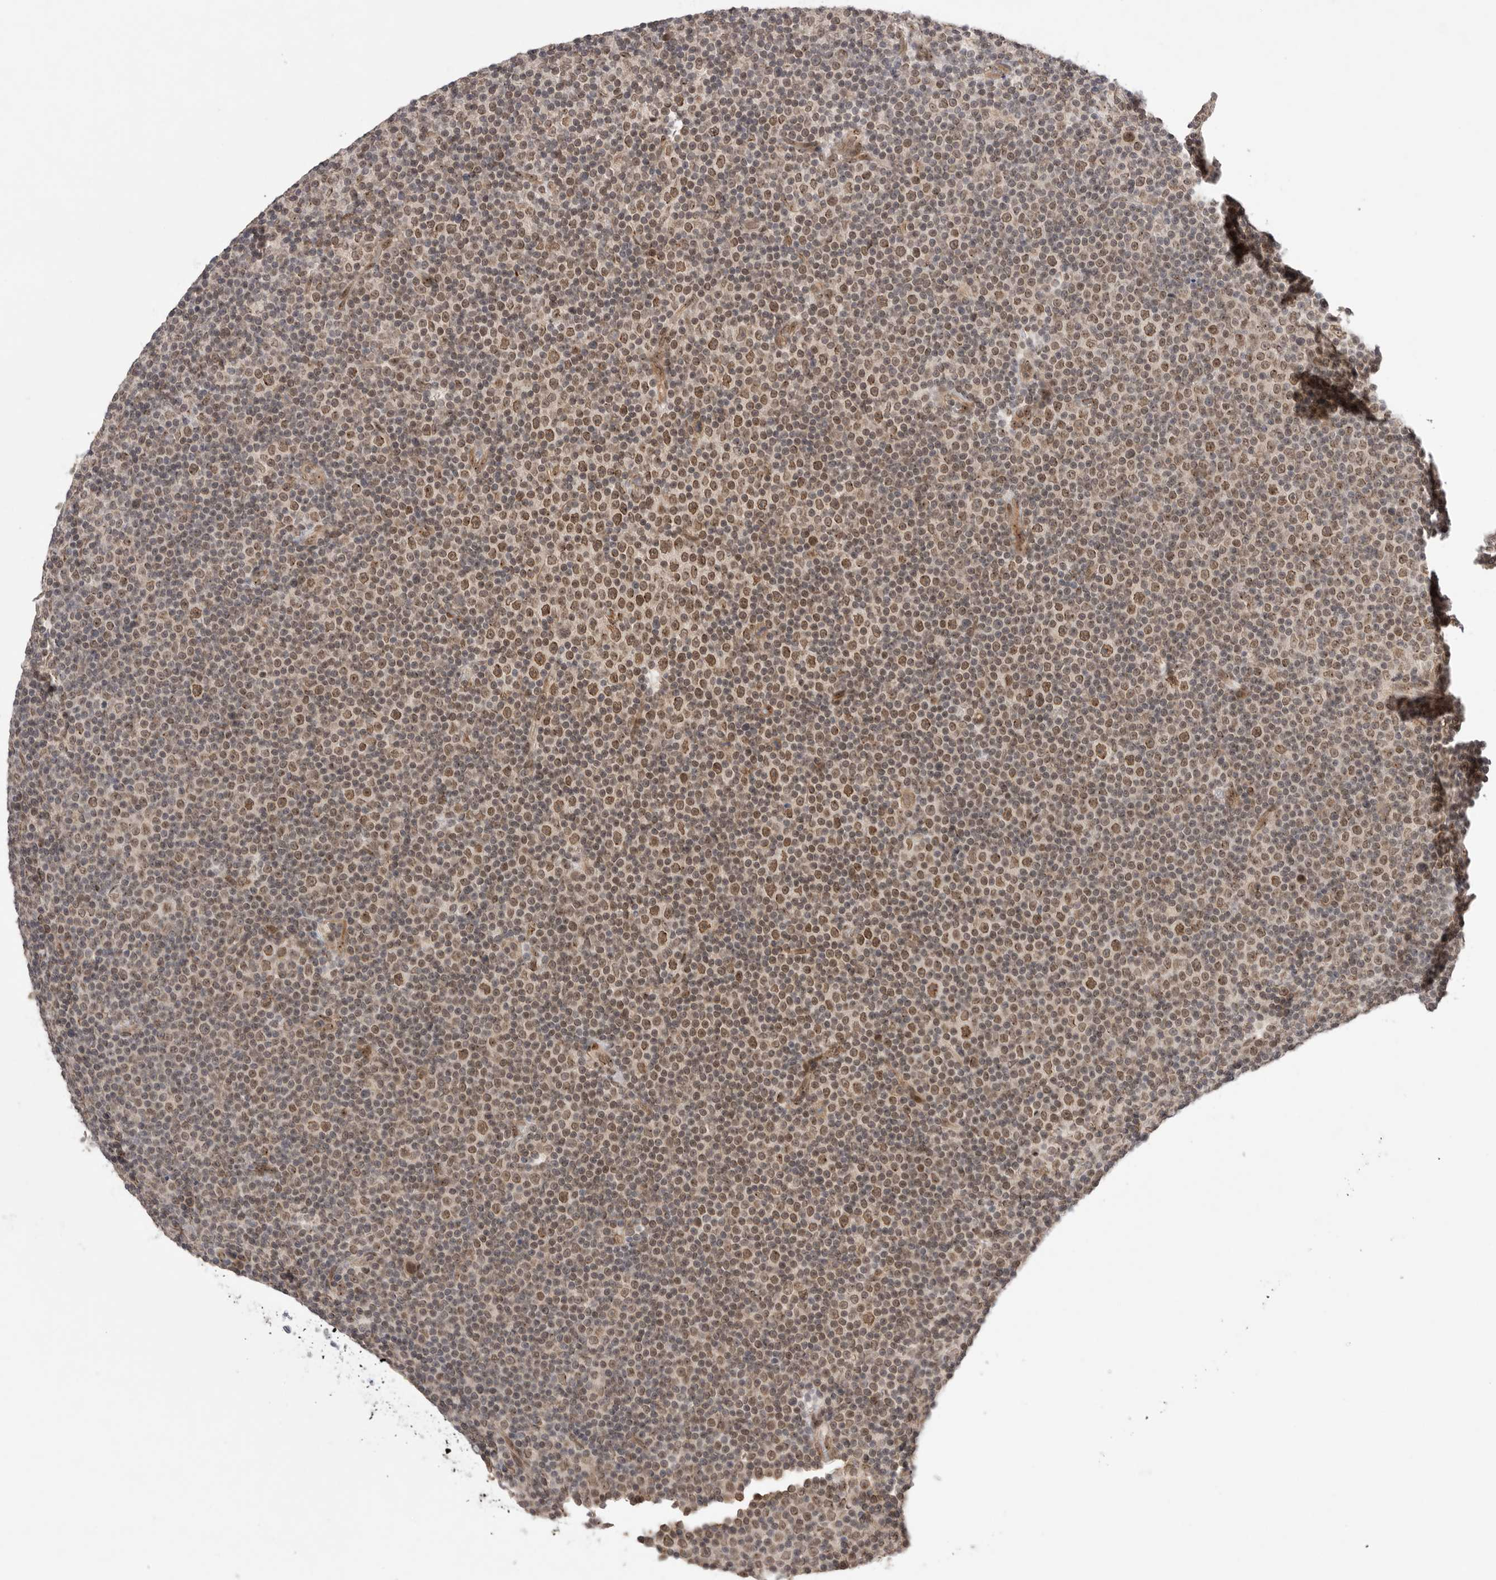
{"staining": {"intensity": "moderate", "quantity": "25%-75%", "location": "nuclear"}, "tissue": "lymphoma", "cell_type": "Tumor cells", "image_type": "cancer", "snomed": [{"axis": "morphology", "description": "Malignant lymphoma, non-Hodgkin's type, Low grade"}, {"axis": "topography", "description": "Lymph node"}], "caption": "A high-resolution image shows IHC staining of lymphoma, which displays moderate nuclear staining in approximately 25%-75% of tumor cells.", "gene": "LEMD3", "patient": {"sex": "female", "age": 67}}